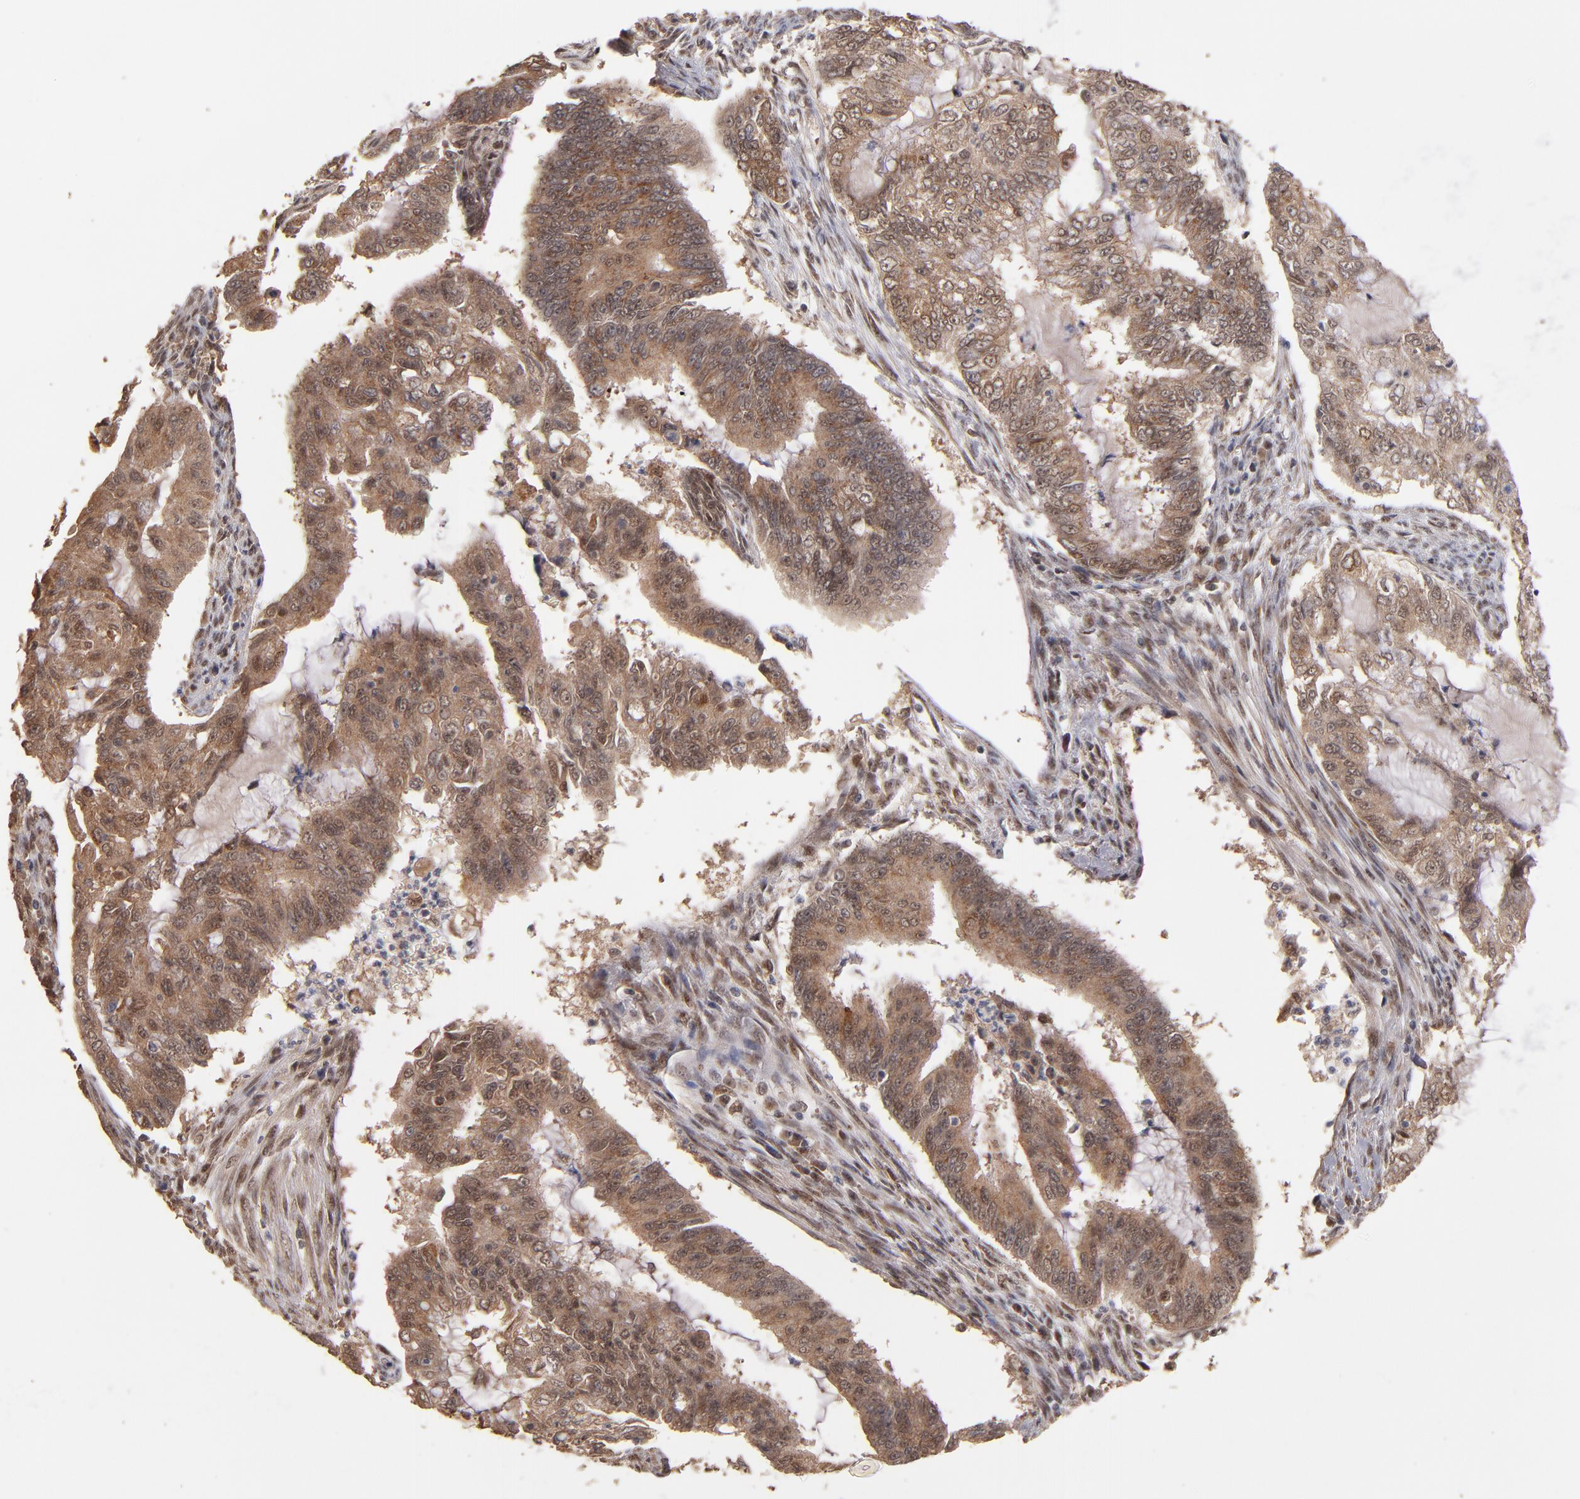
{"staining": {"intensity": "weak", "quantity": ">75%", "location": "cytoplasmic/membranous"}, "tissue": "endometrial cancer", "cell_type": "Tumor cells", "image_type": "cancer", "snomed": [{"axis": "morphology", "description": "Adenocarcinoma, NOS"}, {"axis": "topography", "description": "Endometrium"}], "caption": "Weak cytoplasmic/membranous staining is seen in approximately >75% of tumor cells in adenocarcinoma (endometrial).", "gene": "EAPP", "patient": {"sex": "female", "age": 75}}